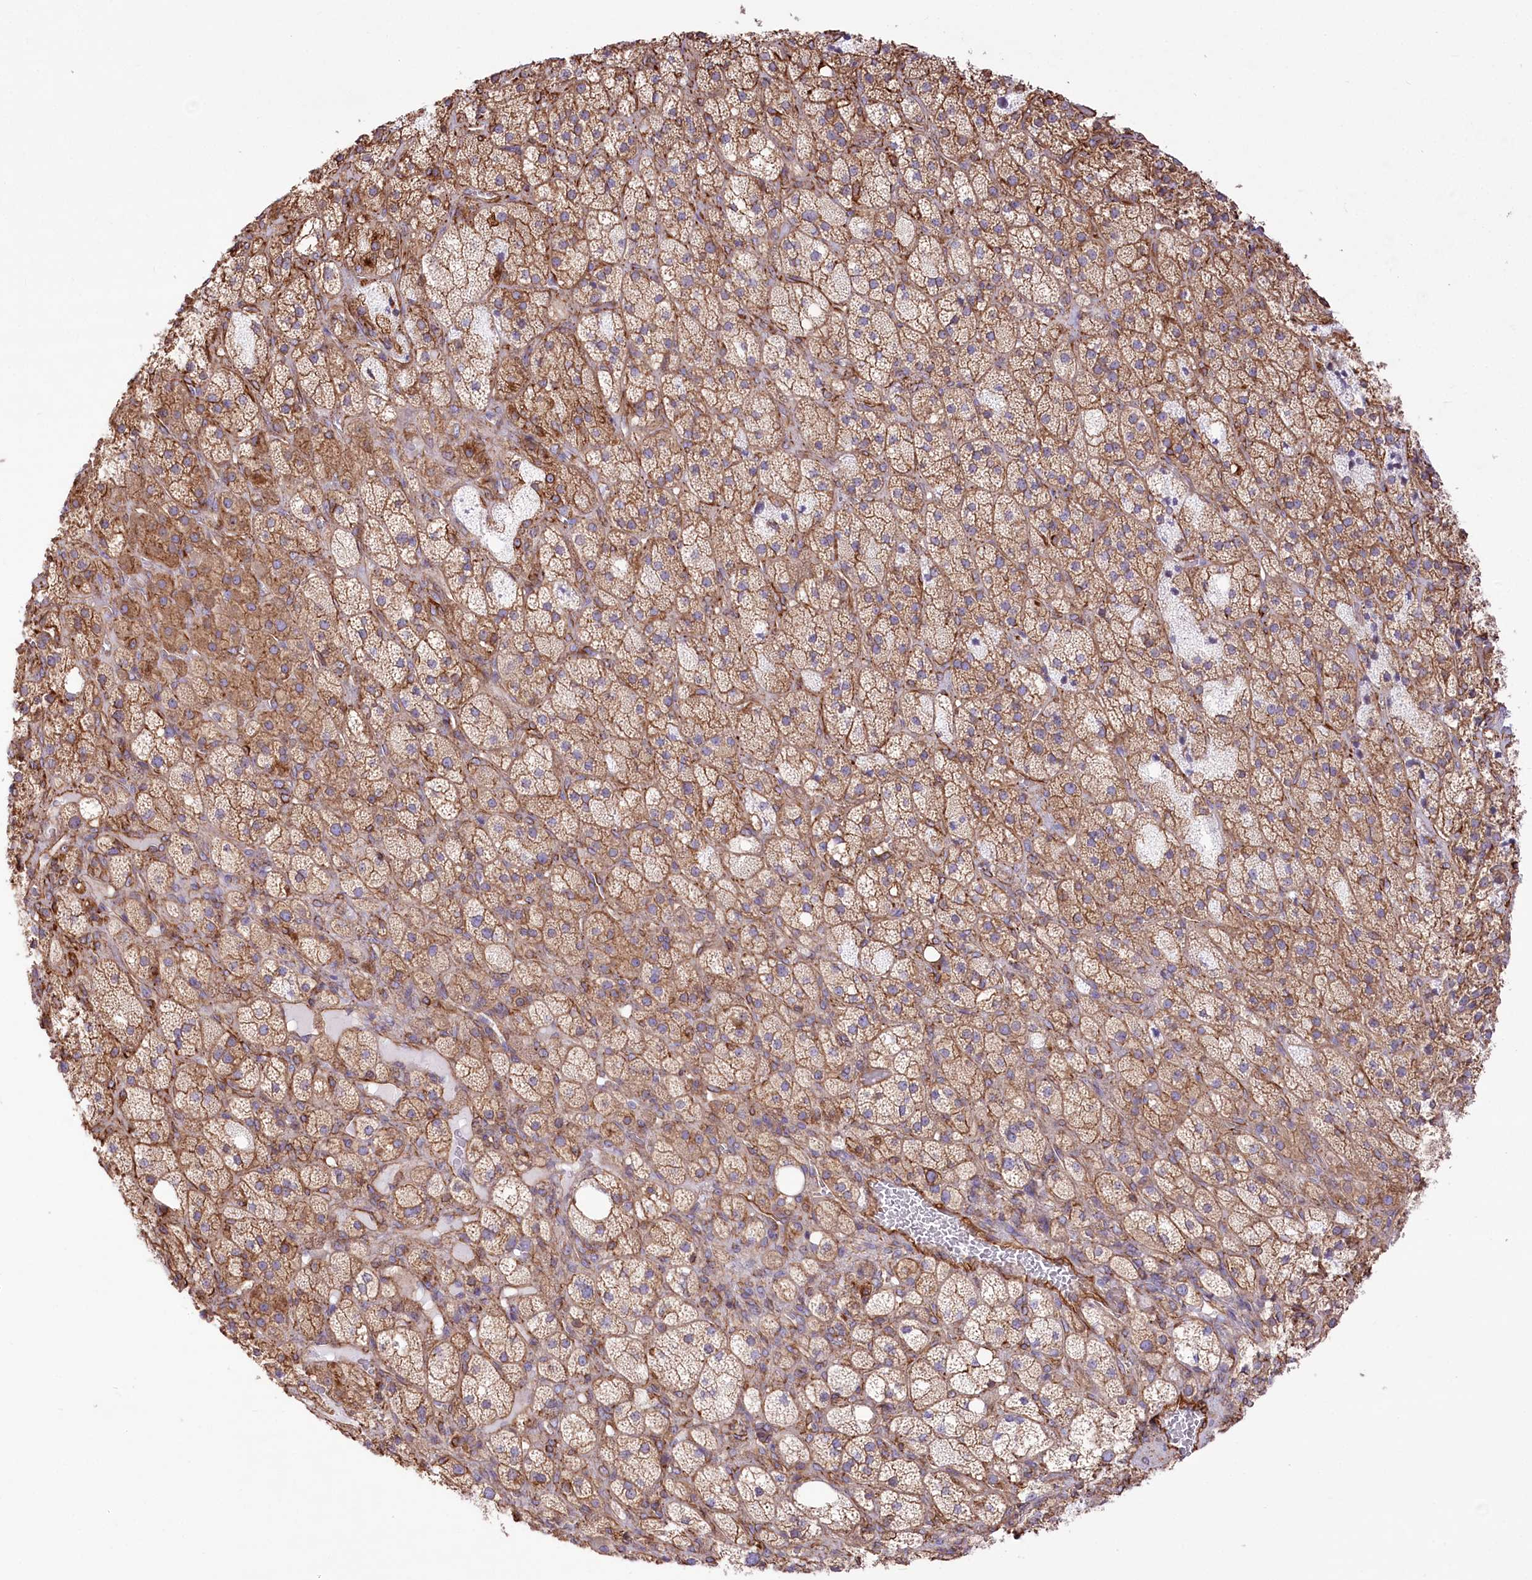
{"staining": {"intensity": "moderate", "quantity": ">75%", "location": "cytoplasmic/membranous"}, "tissue": "adrenal gland", "cell_type": "Glandular cells", "image_type": "normal", "snomed": [{"axis": "morphology", "description": "Normal tissue, NOS"}, {"axis": "topography", "description": "Adrenal gland"}], "caption": "Moderate cytoplasmic/membranous protein positivity is seen in approximately >75% of glandular cells in adrenal gland. The protein of interest is stained brown, and the nuclei are stained in blue (DAB IHC with brightfield microscopy, high magnification).", "gene": "TTC1", "patient": {"sex": "male", "age": 61}}